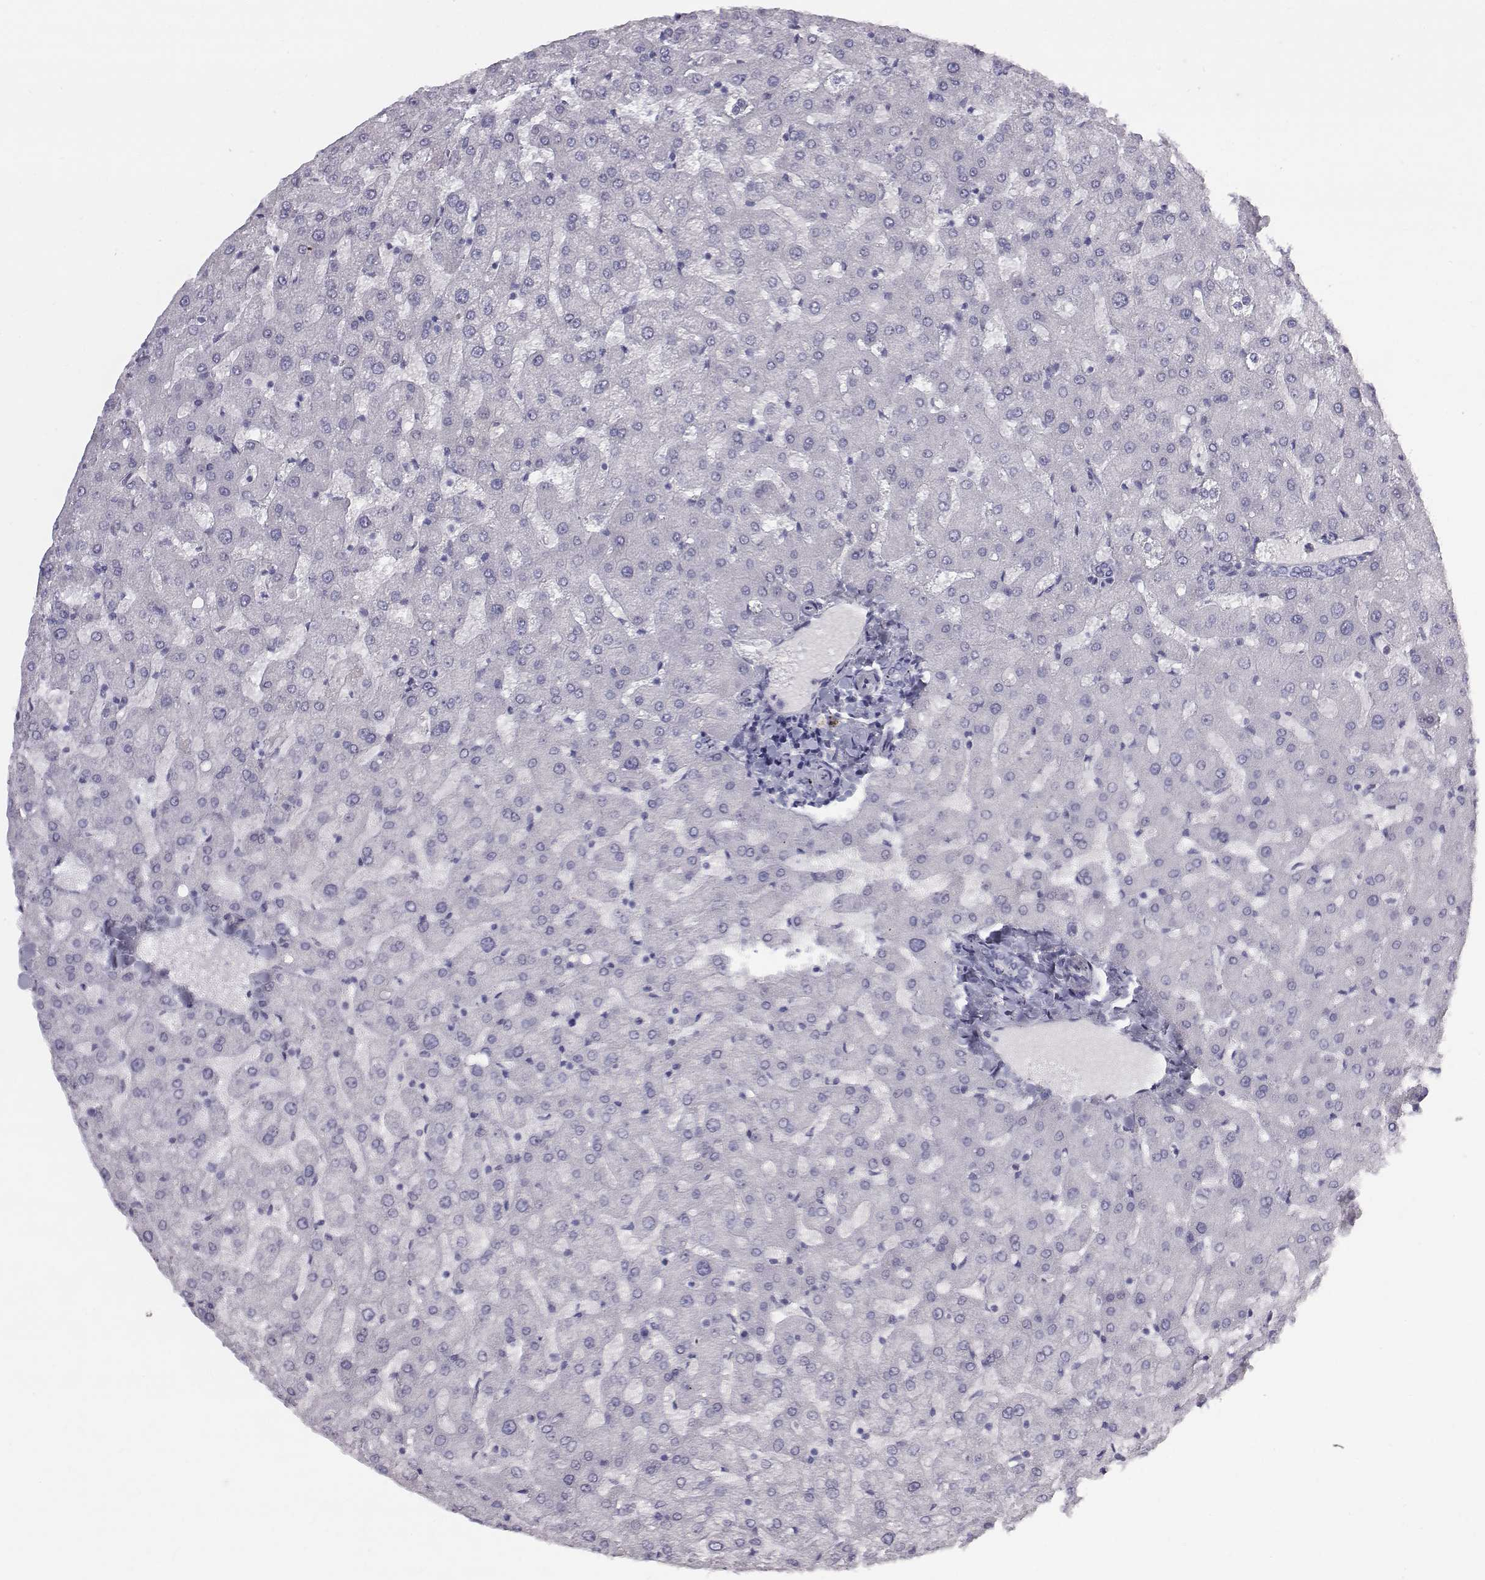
{"staining": {"intensity": "negative", "quantity": "none", "location": "none"}, "tissue": "liver", "cell_type": "Cholangiocytes", "image_type": "normal", "snomed": [{"axis": "morphology", "description": "Normal tissue, NOS"}, {"axis": "topography", "description": "Liver"}], "caption": "Immunohistochemical staining of unremarkable human liver displays no significant staining in cholangiocytes.", "gene": "C6orf58", "patient": {"sex": "female", "age": 50}}